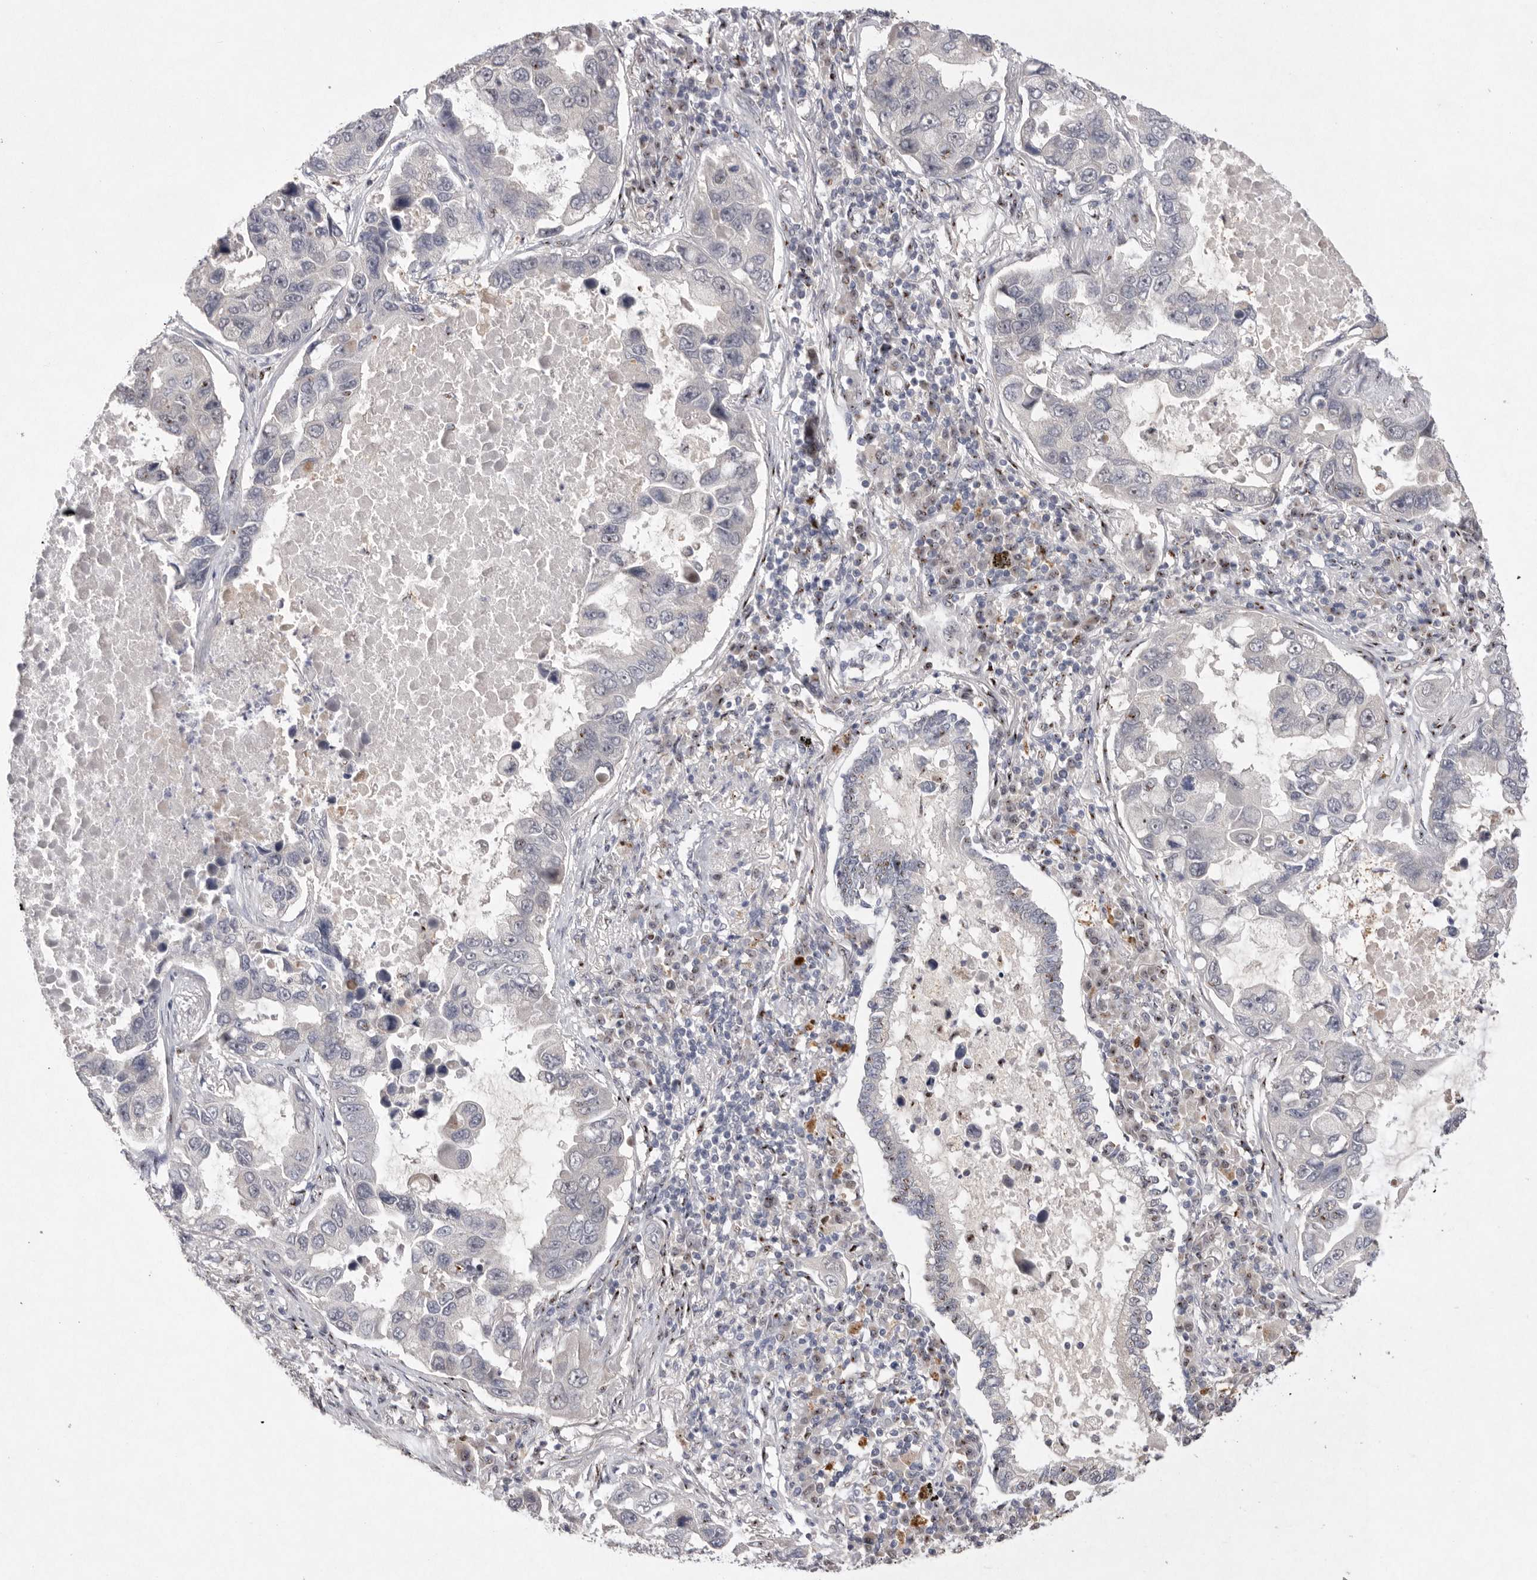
{"staining": {"intensity": "negative", "quantity": "none", "location": "none"}, "tissue": "lung cancer", "cell_type": "Tumor cells", "image_type": "cancer", "snomed": [{"axis": "morphology", "description": "Adenocarcinoma, NOS"}, {"axis": "topography", "description": "Lung"}], "caption": "Lung adenocarcinoma was stained to show a protein in brown. There is no significant expression in tumor cells. (DAB (3,3'-diaminobenzidine) IHC with hematoxylin counter stain).", "gene": "HUS1", "patient": {"sex": "male", "age": 64}}